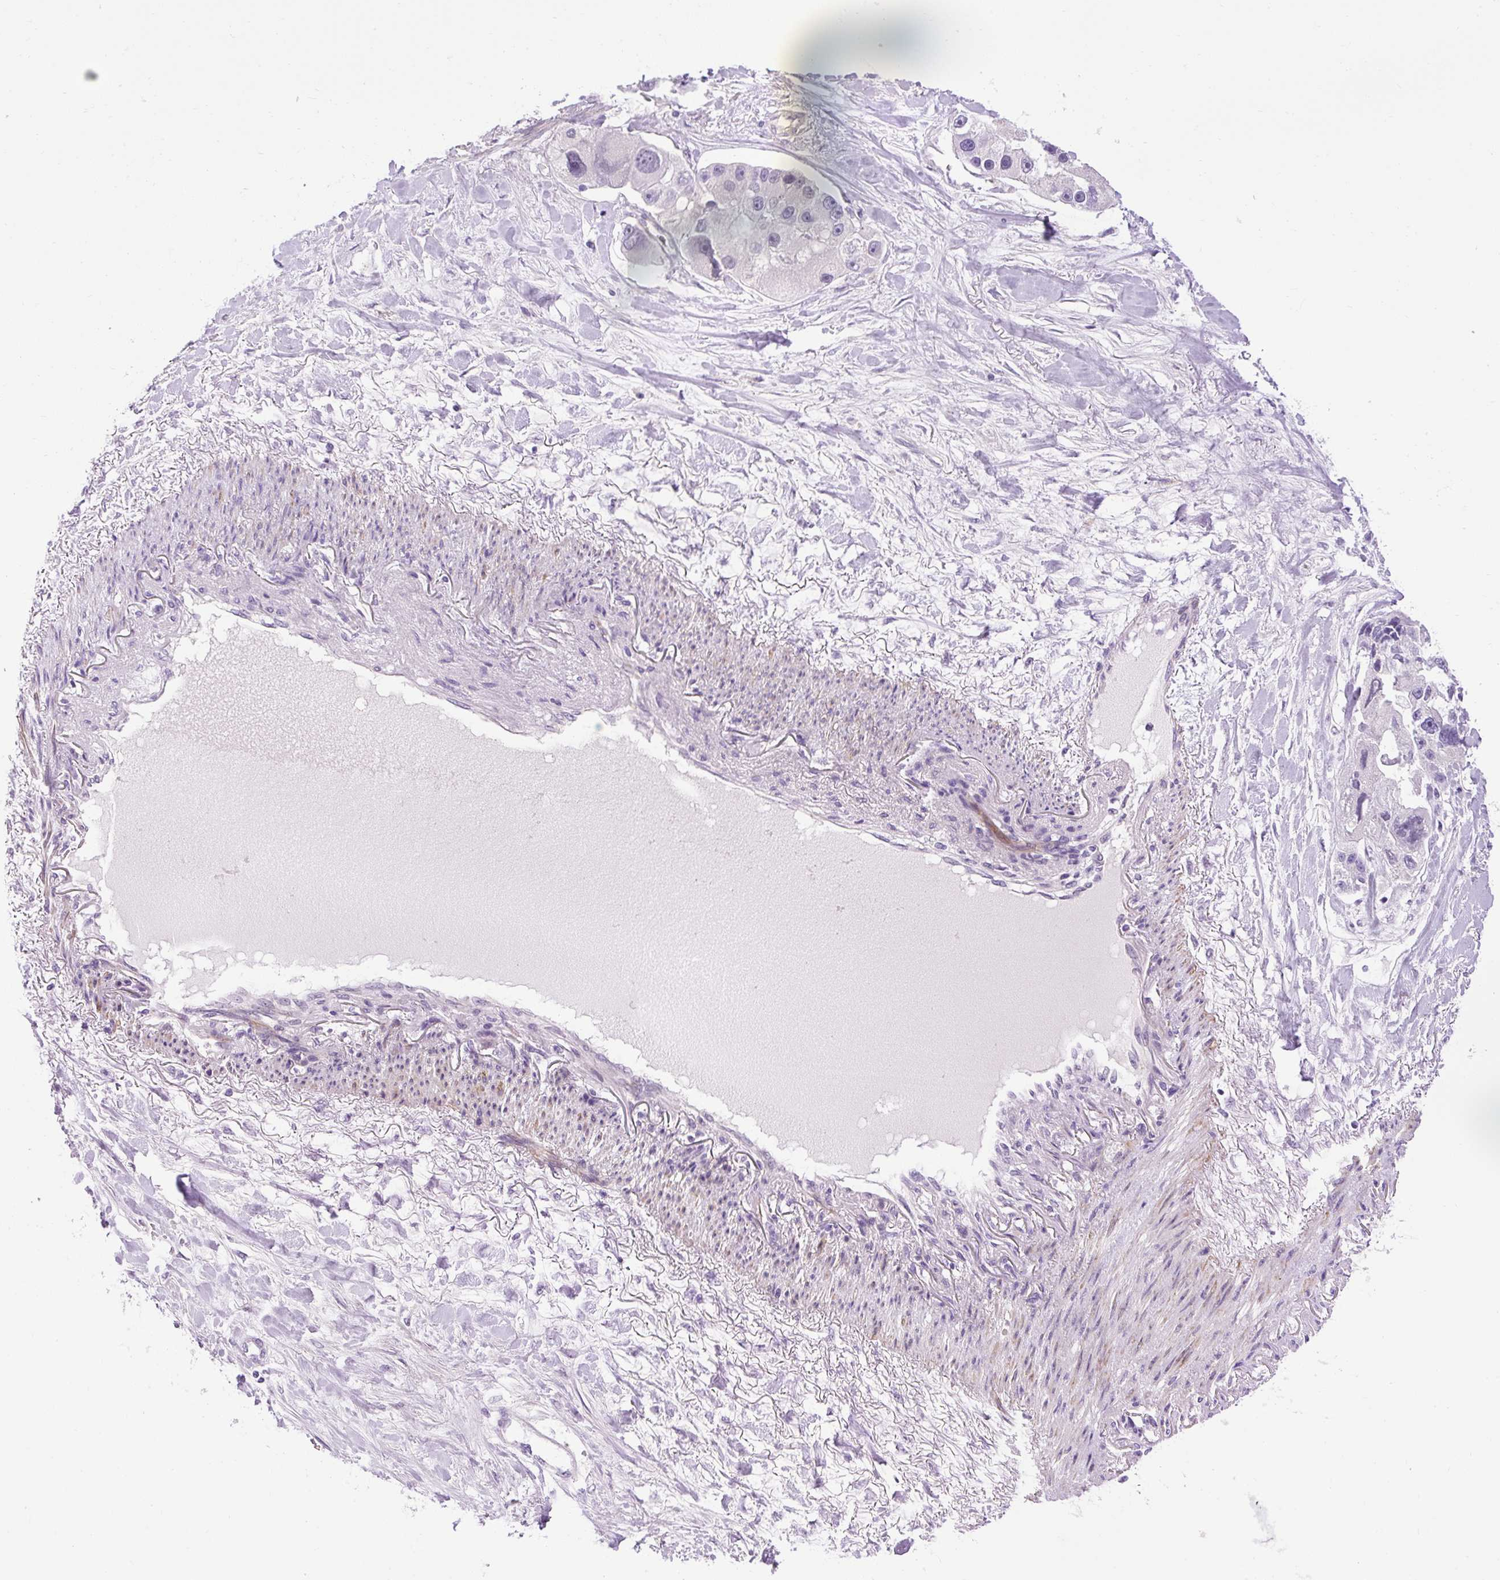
{"staining": {"intensity": "negative", "quantity": "none", "location": "none"}, "tissue": "lung cancer", "cell_type": "Tumor cells", "image_type": "cancer", "snomed": [{"axis": "morphology", "description": "Adenocarcinoma, NOS"}, {"axis": "topography", "description": "Lung"}], "caption": "An immunohistochemistry photomicrograph of lung cancer is shown. There is no staining in tumor cells of lung cancer. Brightfield microscopy of immunohistochemistry stained with DAB (brown) and hematoxylin (blue), captured at high magnification.", "gene": "VWA7", "patient": {"sex": "female", "age": 54}}